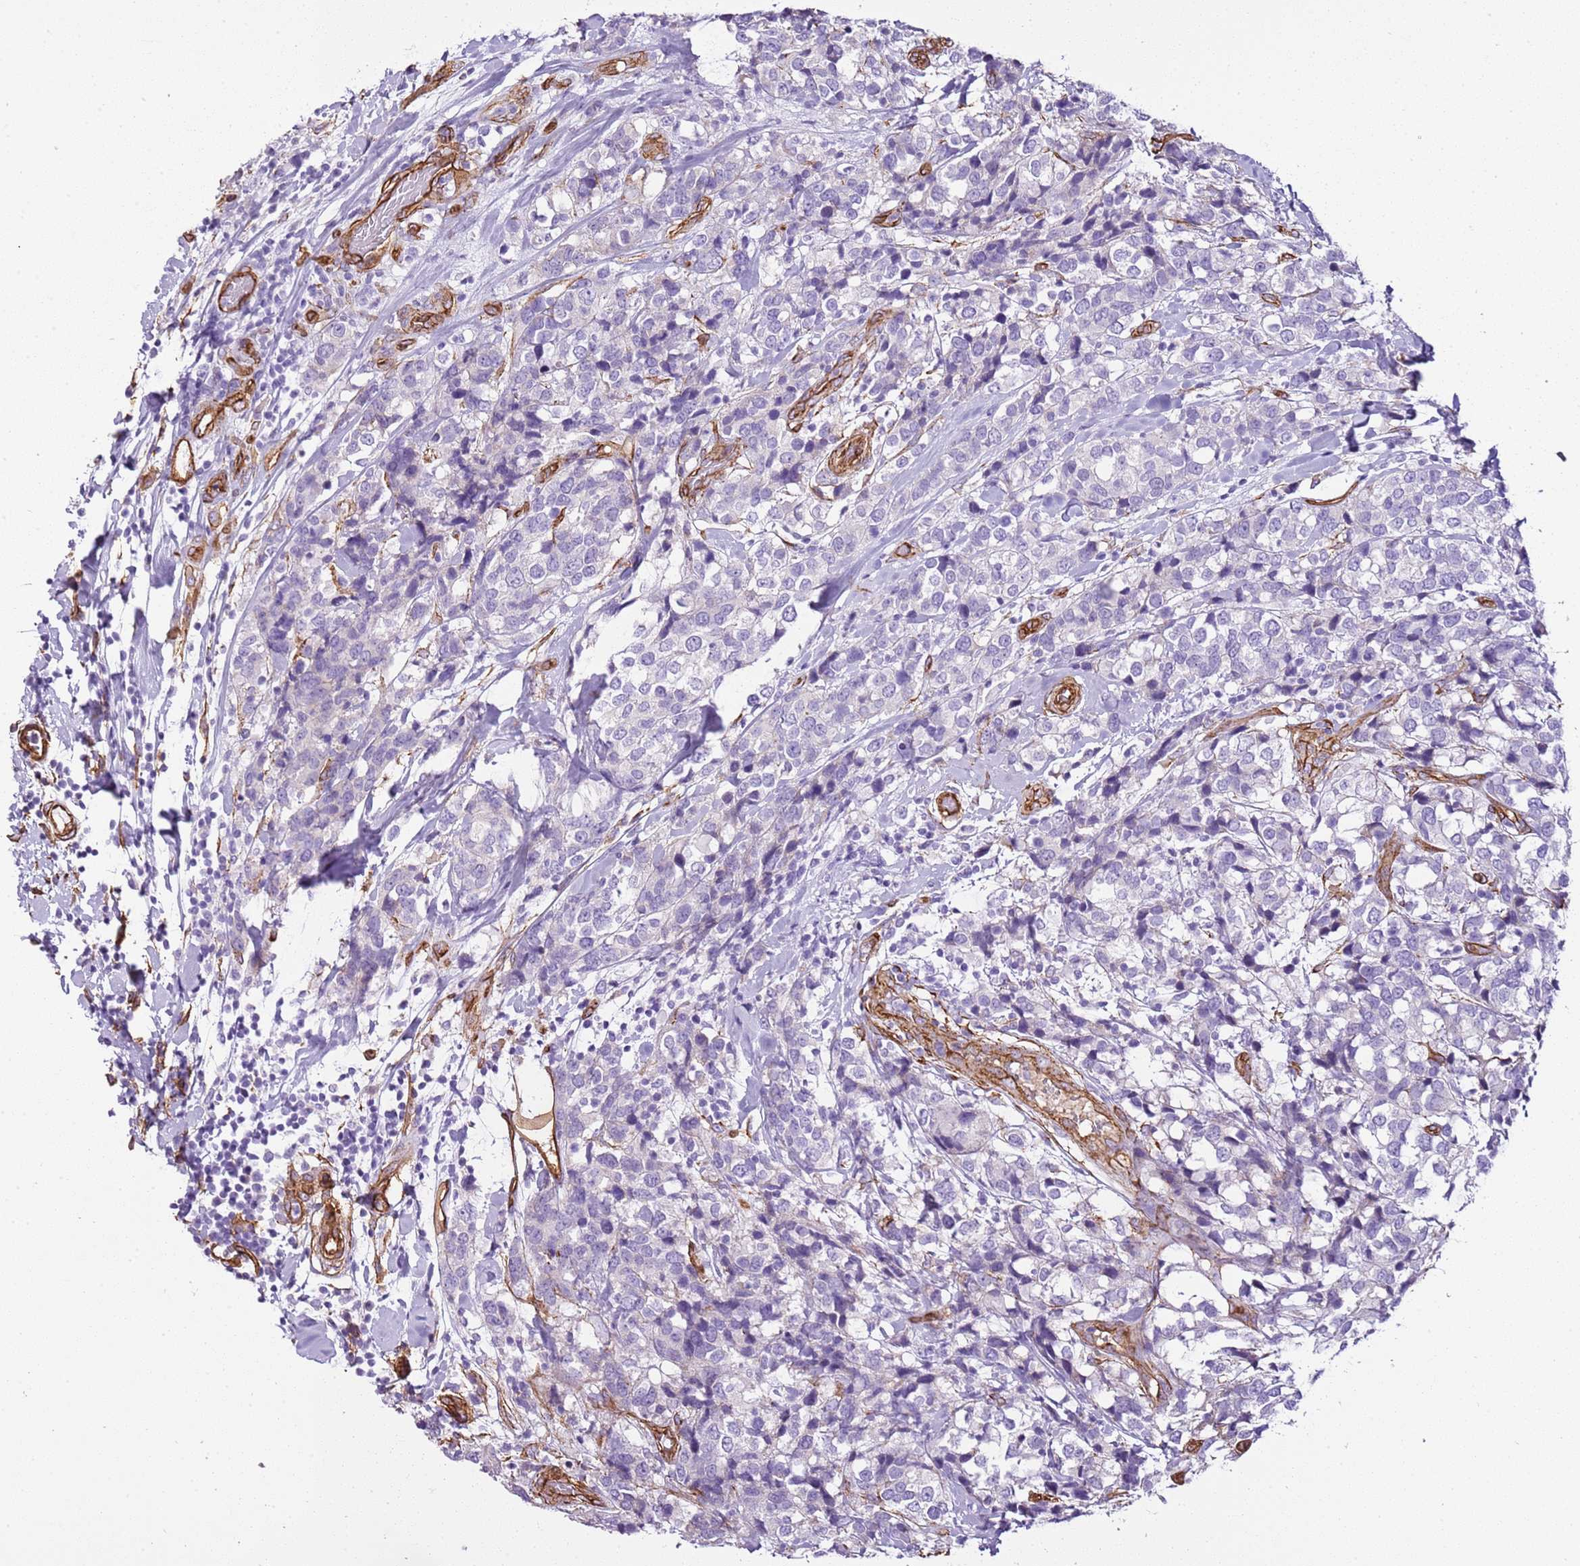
{"staining": {"intensity": "negative", "quantity": "none", "location": "none"}, "tissue": "breast cancer", "cell_type": "Tumor cells", "image_type": "cancer", "snomed": [{"axis": "morphology", "description": "Lobular carcinoma"}, {"axis": "topography", "description": "Breast"}], "caption": "Breast lobular carcinoma was stained to show a protein in brown. There is no significant staining in tumor cells. Nuclei are stained in blue.", "gene": "CTDSPL", "patient": {"sex": "female", "age": 59}}